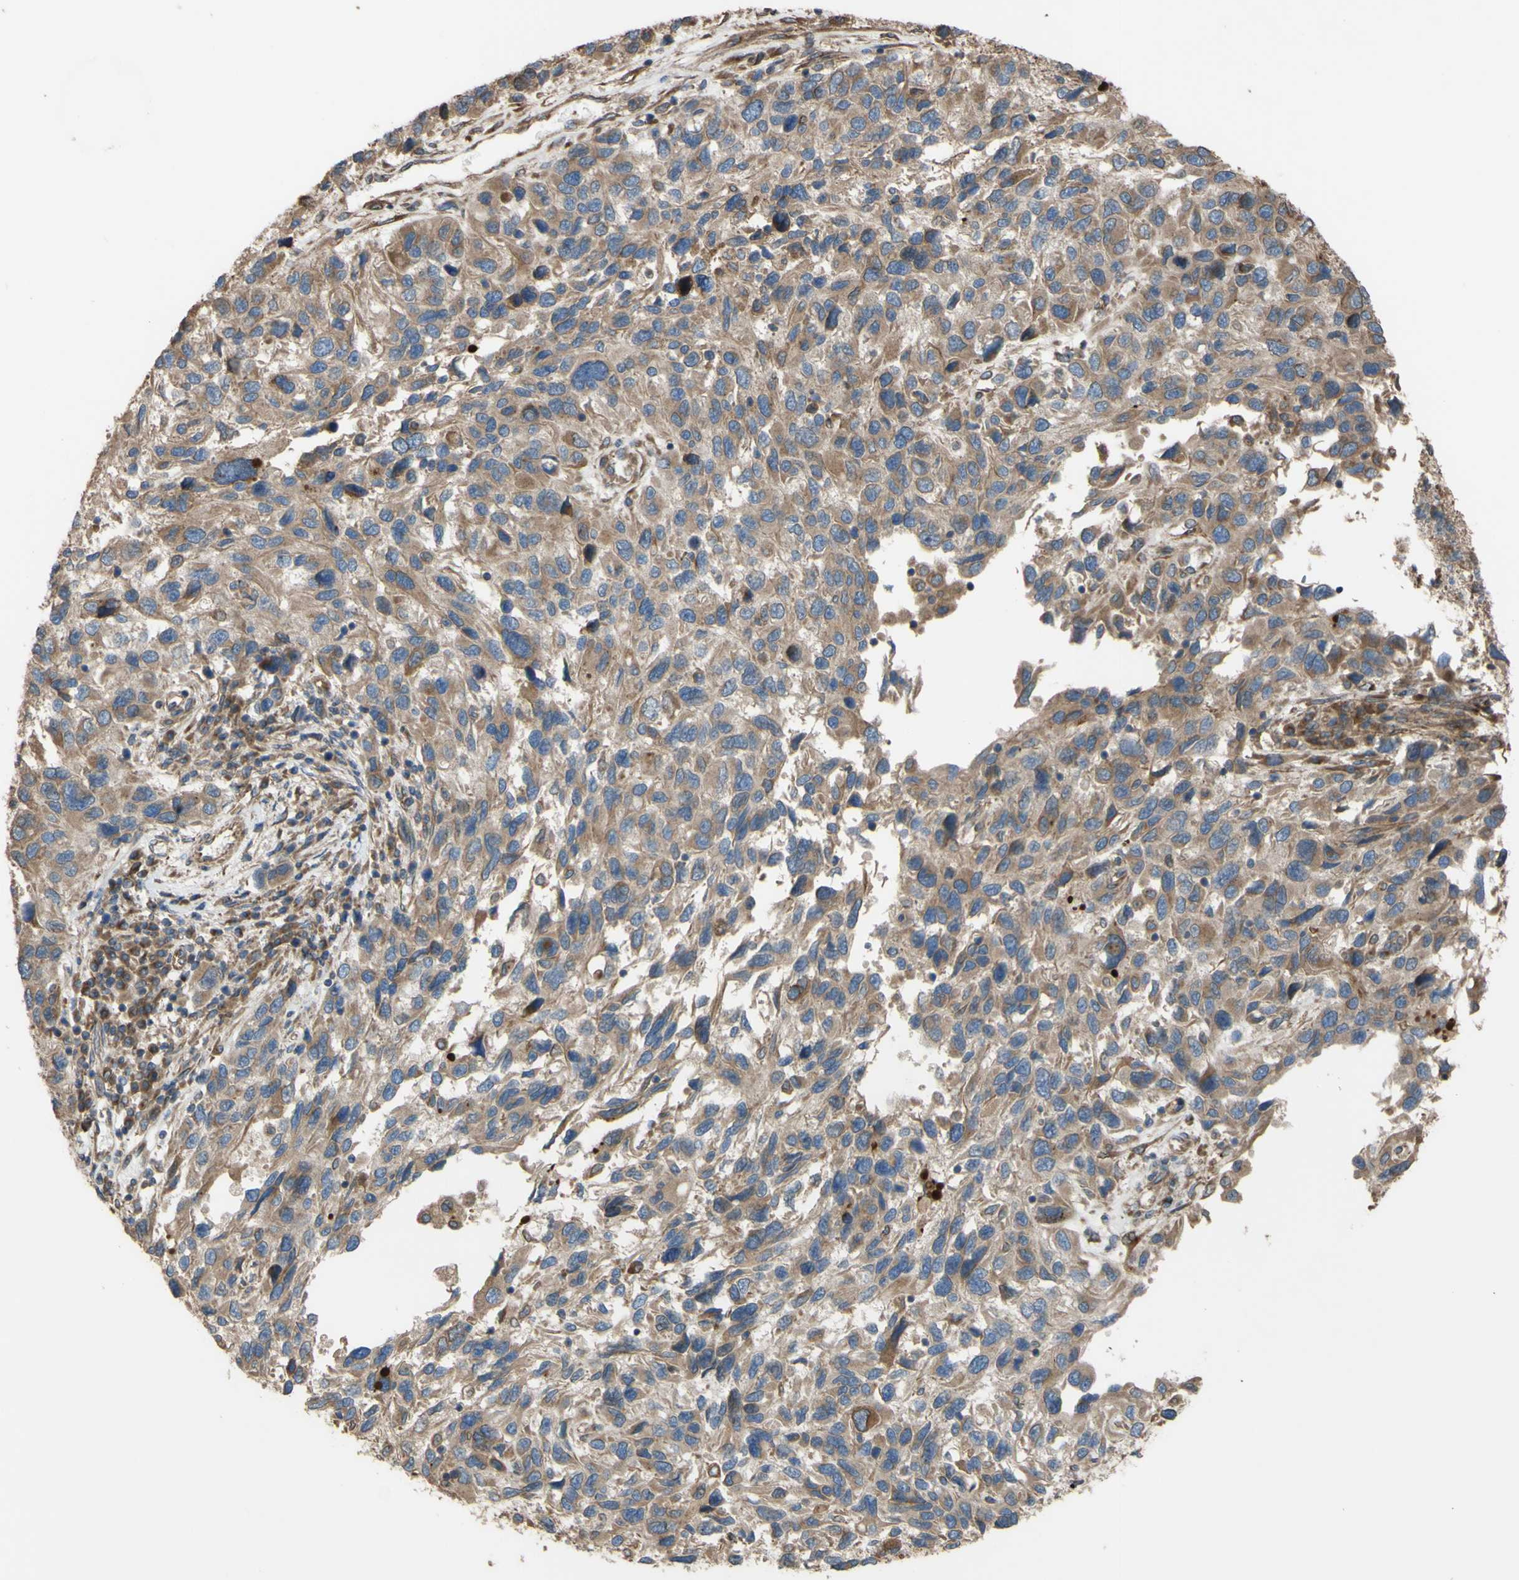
{"staining": {"intensity": "moderate", "quantity": ">75%", "location": "cytoplasmic/membranous"}, "tissue": "melanoma", "cell_type": "Tumor cells", "image_type": "cancer", "snomed": [{"axis": "morphology", "description": "Malignant melanoma, NOS"}, {"axis": "topography", "description": "Skin"}], "caption": "A high-resolution micrograph shows immunohistochemistry staining of melanoma, which demonstrates moderate cytoplasmic/membranous expression in about >75% of tumor cells.", "gene": "NECTIN3", "patient": {"sex": "male", "age": 53}}